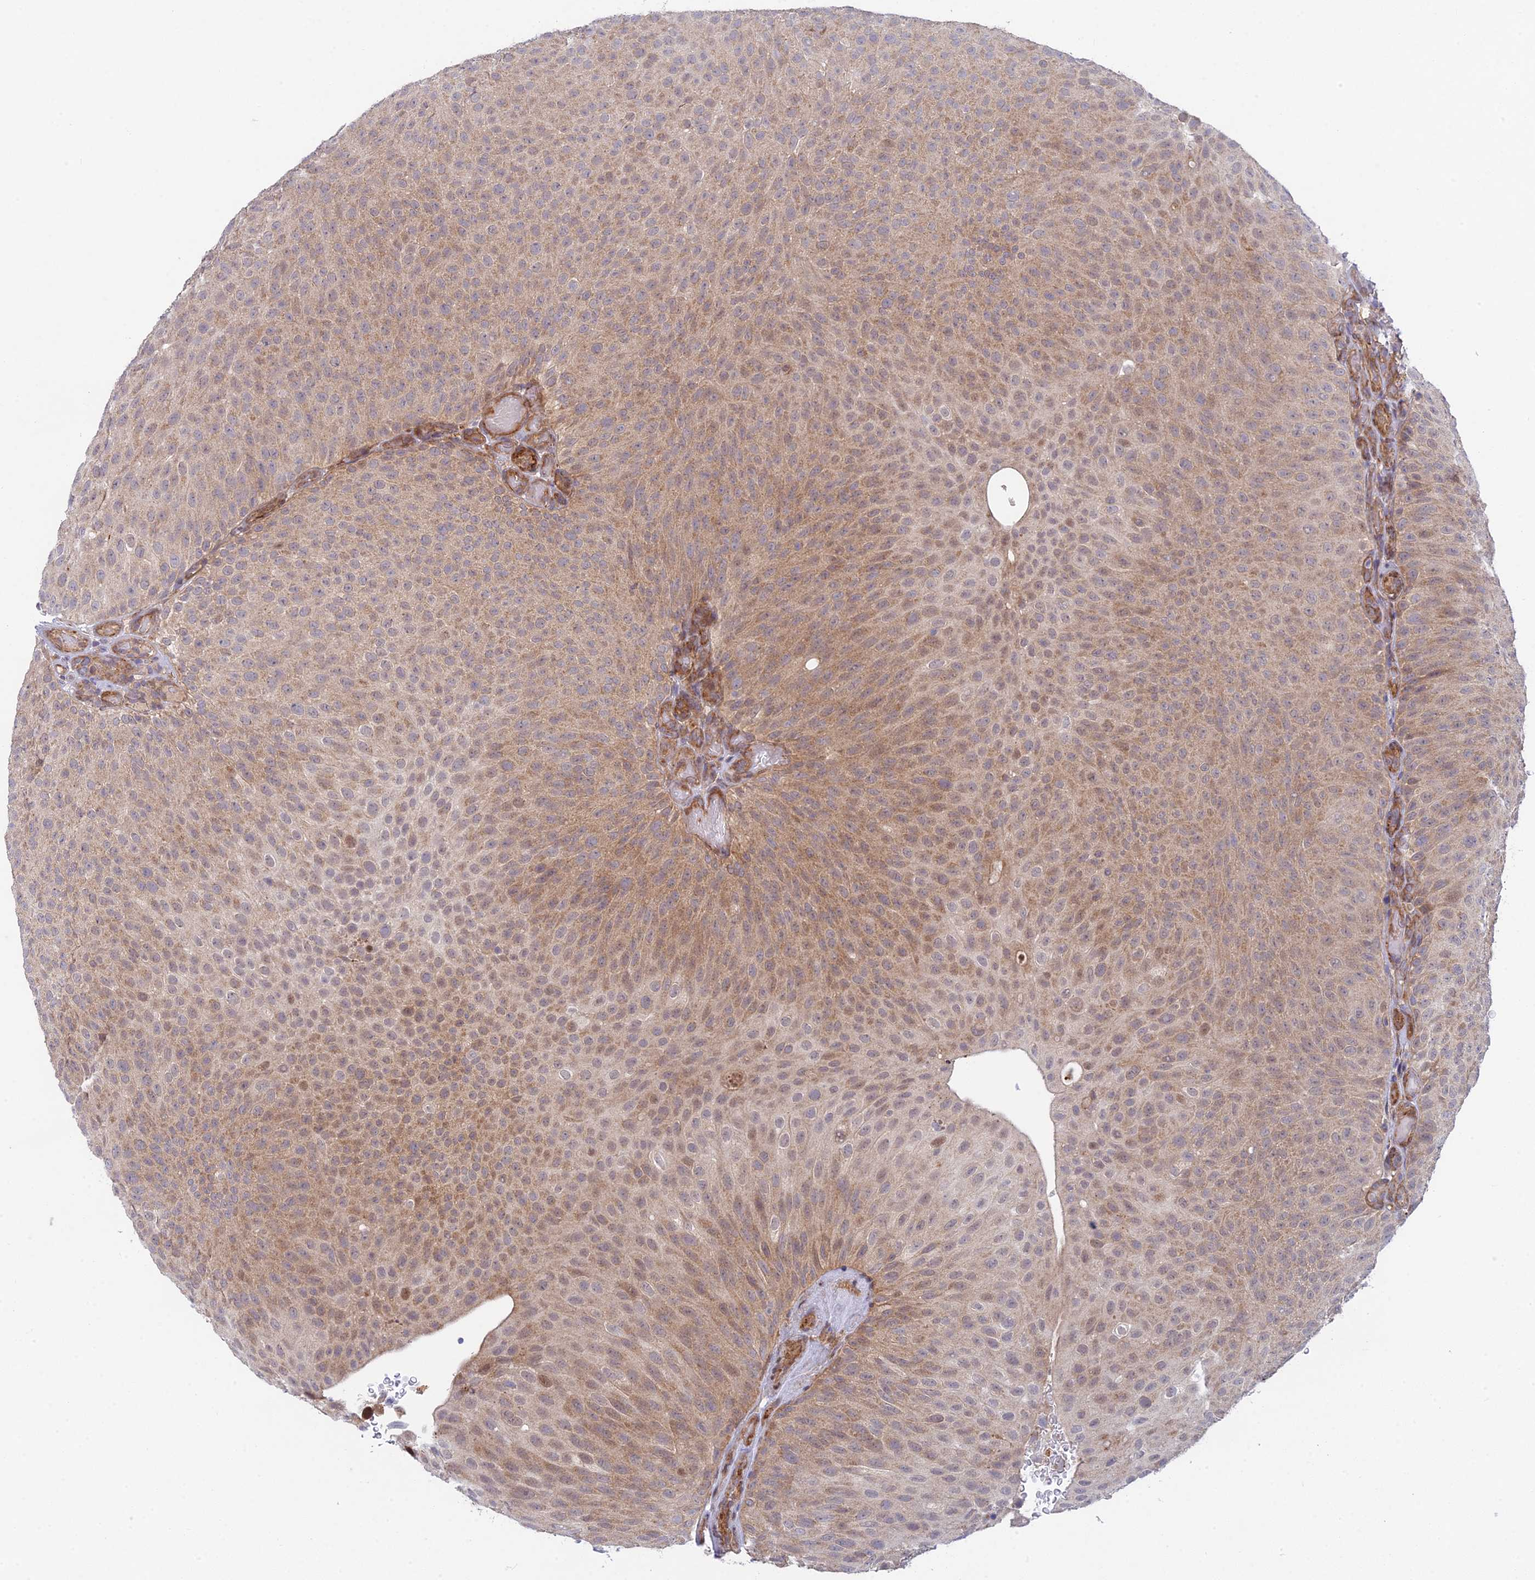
{"staining": {"intensity": "moderate", "quantity": ">75%", "location": "cytoplasmic/membranous"}, "tissue": "urothelial cancer", "cell_type": "Tumor cells", "image_type": "cancer", "snomed": [{"axis": "morphology", "description": "Urothelial carcinoma, Low grade"}, {"axis": "topography", "description": "Urinary bladder"}], "caption": "This photomicrograph reveals immunohistochemistry staining of human low-grade urothelial carcinoma, with medium moderate cytoplasmic/membranous expression in about >75% of tumor cells.", "gene": "INCA1", "patient": {"sex": "male", "age": 78}}